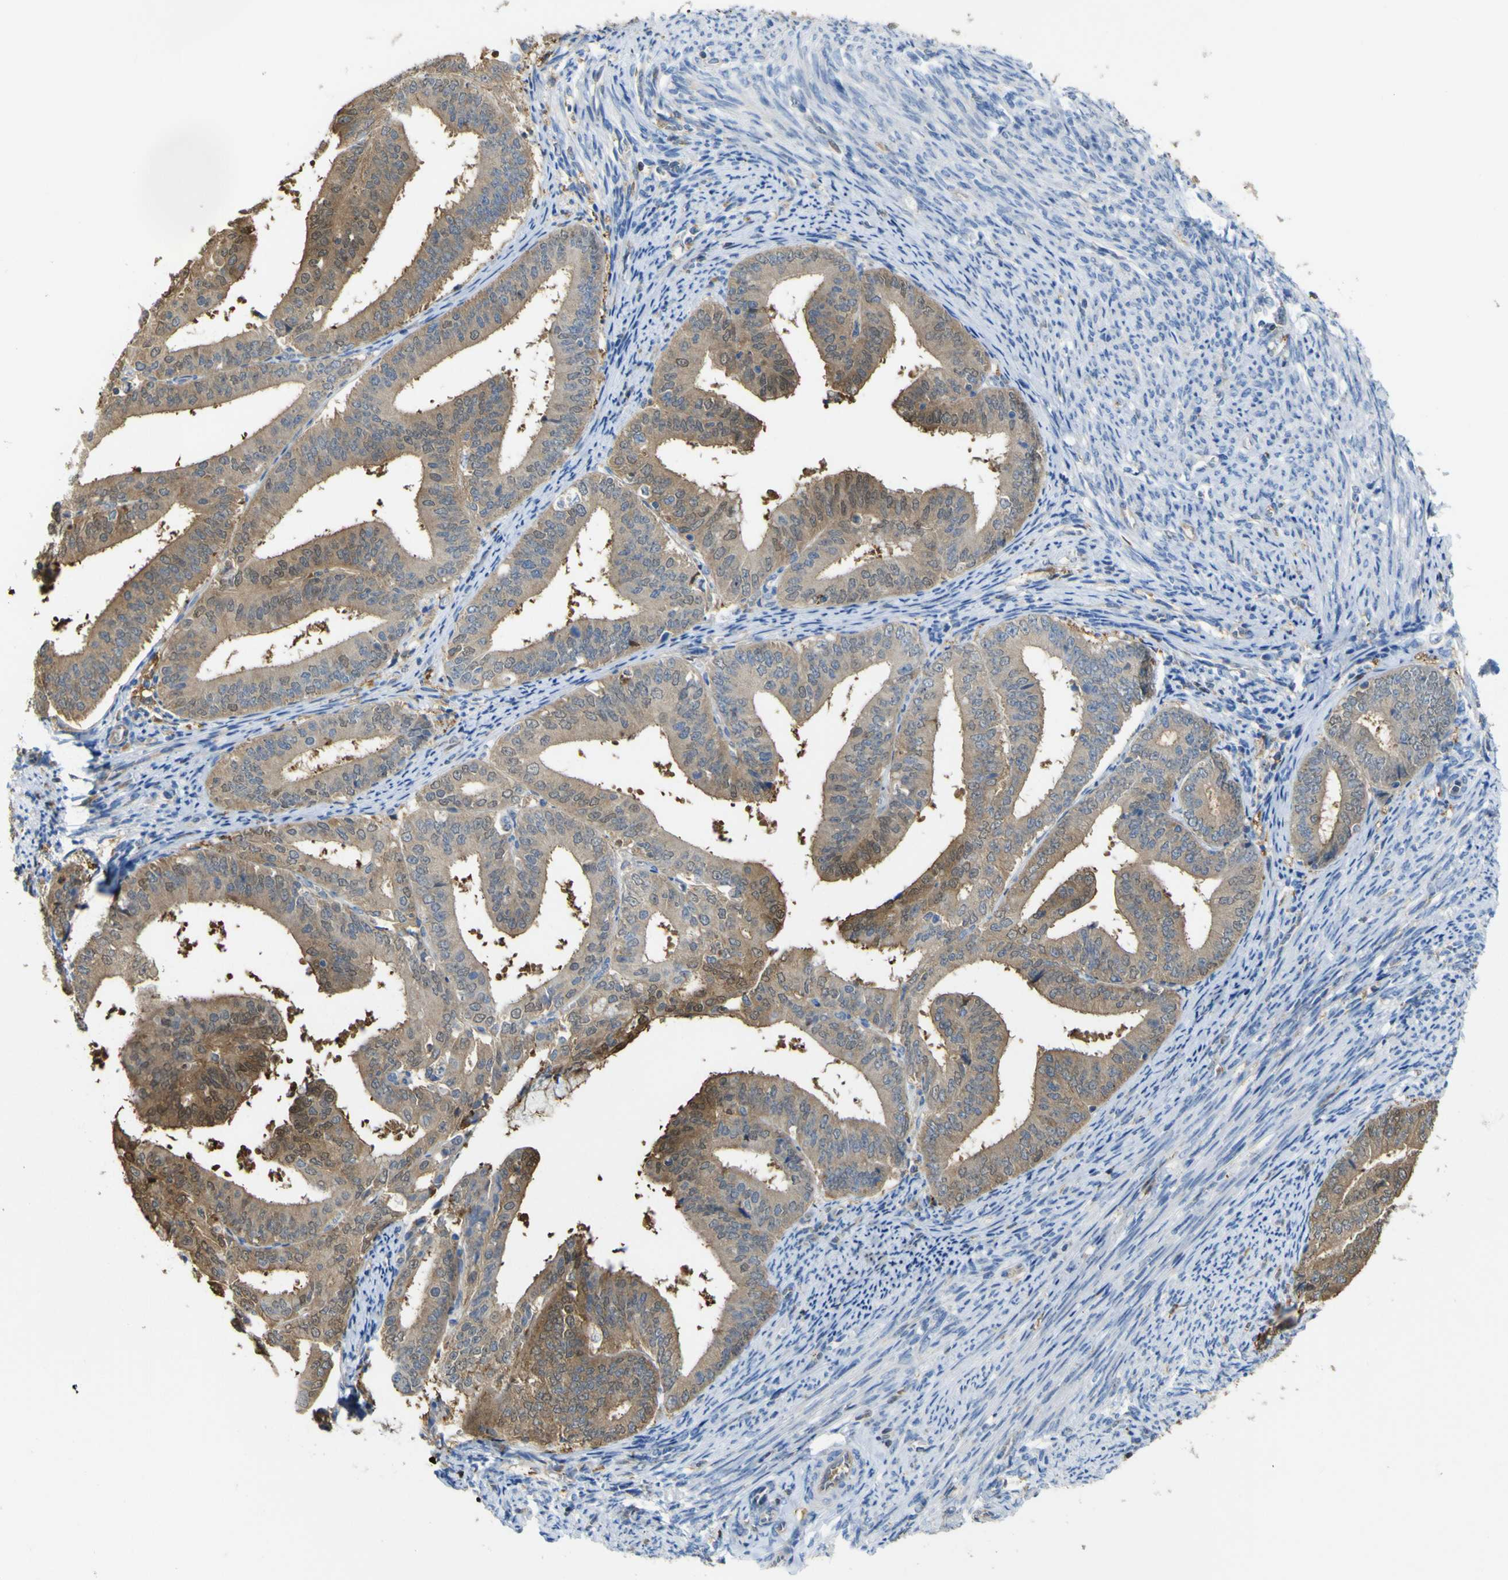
{"staining": {"intensity": "moderate", "quantity": ">75%", "location": "cytoplasmic/membranous,nuclear"}, "tissue": "endometrial cancer", "cell_type": "Tumor cells", "image_type": "cancer", "snomed": [{"axis": "morphology", "description": "Adenocarcinoma, NOS"}, {"axis": "topography", "description": "Endometrium"}], "caption": "Endometrial adenocarcinoma tissue reveals moderate cytoplasmic/membranous and nuclear staining in about >75% of tumor cells", "gene": "ABHD3", "patient": {"sex": "female", "age": 63}}